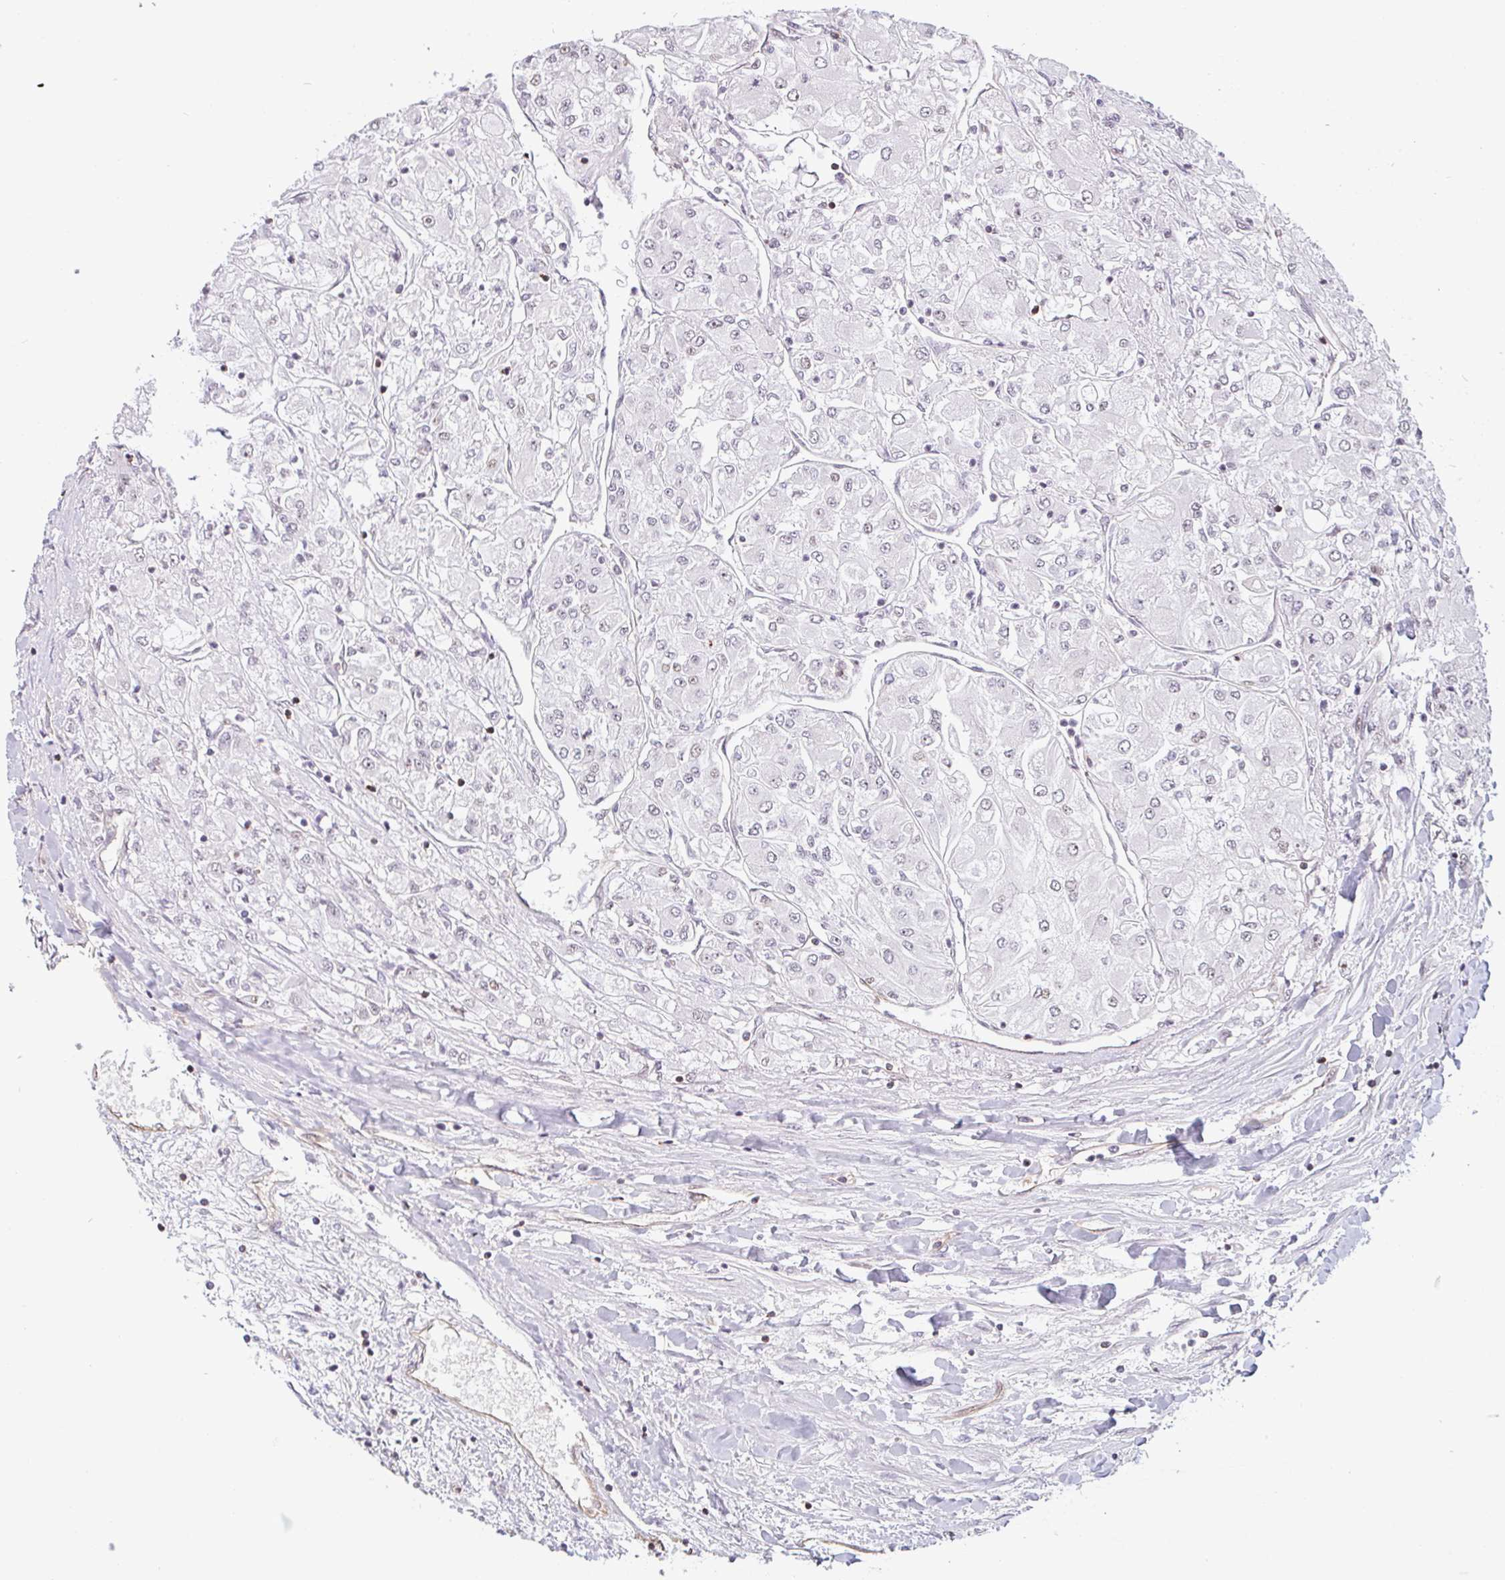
{"staining": {"intensity": "negative", "quantity": "none", "location": "none"}, "tissue": "renal cancer", "cell_type": "Tumor cells", "image_type": "cancer", "snomed": [{"axis": "morphology", "description": "Adenocarcinoma, NOS"}, {"axis": "topography", "description": "Kidney"}], "caption": "IHC of renal cancer exhibits no expression in tumor cells.", "gene": "ZNF689", "patient": {"sex": "male", "age": 80}}